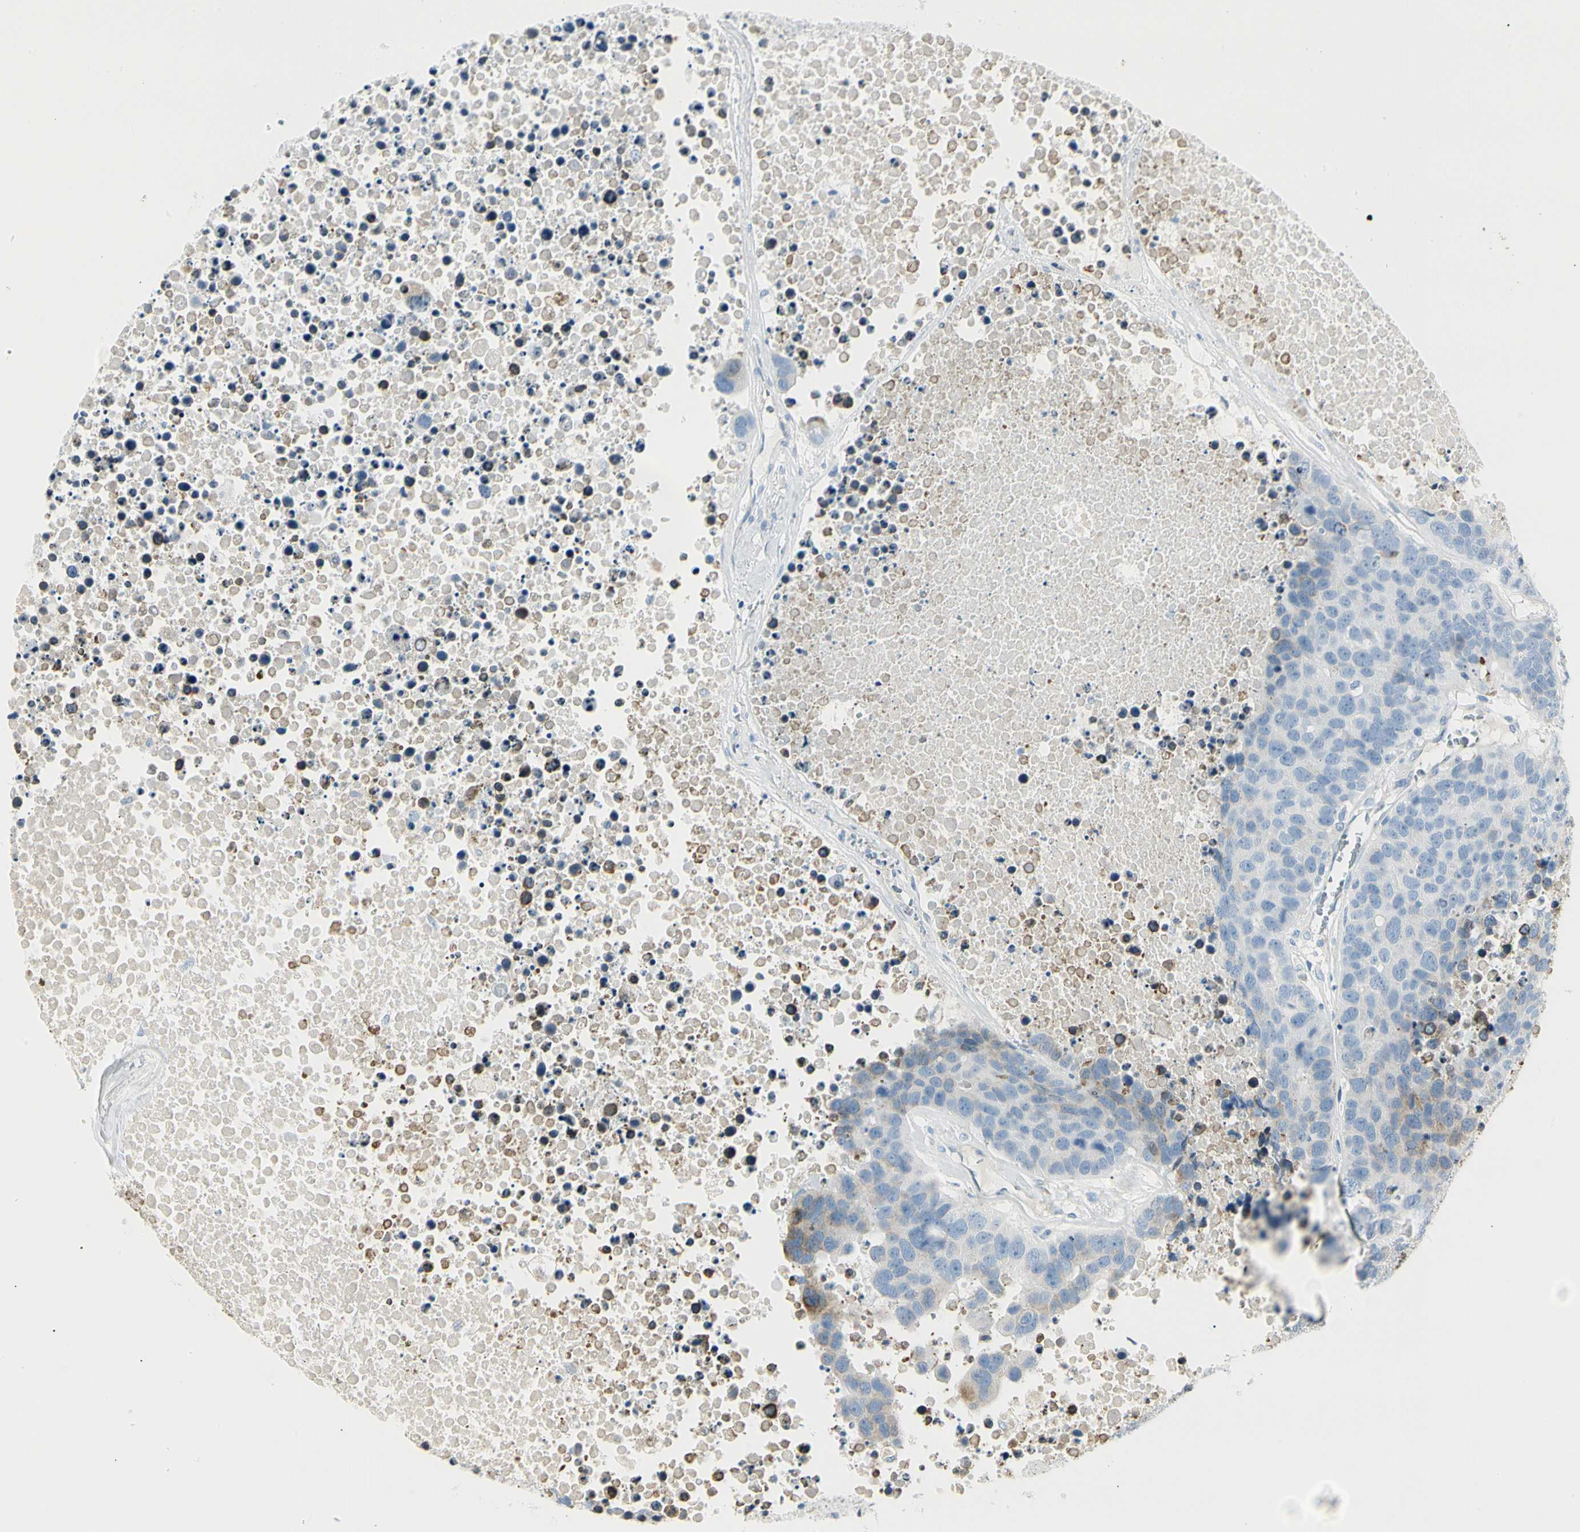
{"staining": {"intensity": "negative", "quantity": "none", "location": "none"}, "tissue": "carcinoid", "cell_type": "Tumor cells", "image_type": "cancer", "snomed": [{"axis": "morphology", "description": "Carcinoid, malignant, NOS"}, {"axis": "topography", "description": "Lung"}], "caption": "DAB (3,3'-diaminobenzidine) immunohistochemical staining of human carcinoid (malignant) reveals no significant positivity in tumor cells. (Stains: DAB (3,3'-diaminobenzidine) immunohistochemistry with hematoxylin counter stain, Microscopy: brightfield microscopy at high magnification).", "gene": "TNFSF11", "patient": {"sex": "male", "age": 60}}